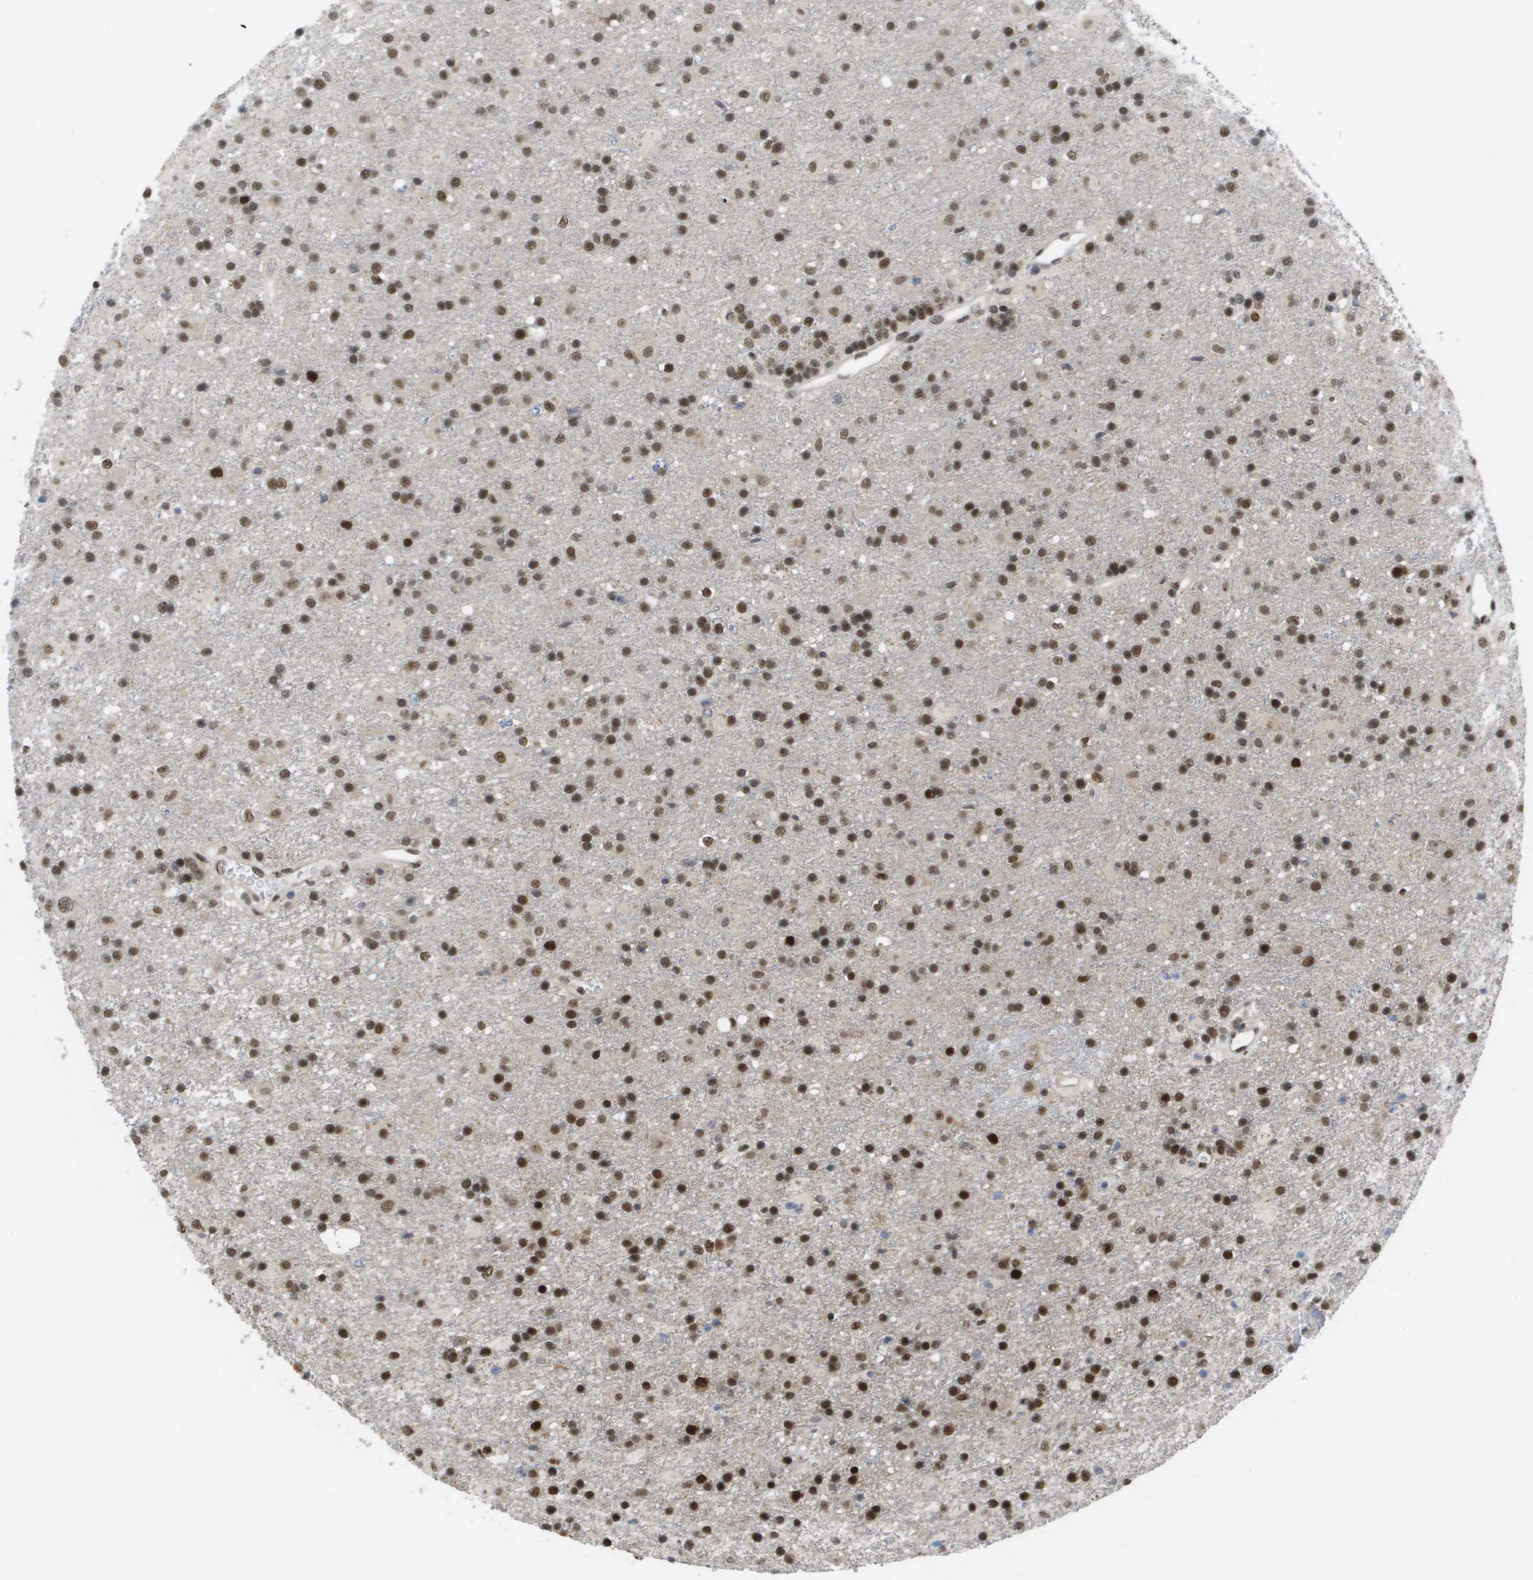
{"staining": {"intensity": "strong", "quantity": ">75%", "location": "nuclear"}, "tissue": "glioma", "cell_type": "Tumor cells", "image_type": "cancer", "snomed": [{"axis": "morphology", "description": "Glioma, malignant, Low grade"}, {"axis": "topography", "description": "Brain"}], "caption": "Tumor cells demonstrate high levels of strong nuclear expression in about >75% of cells in malignant glioma (low-grade).", "gene": "CDT1", "patient": {"sex": "male", "age": 65}}